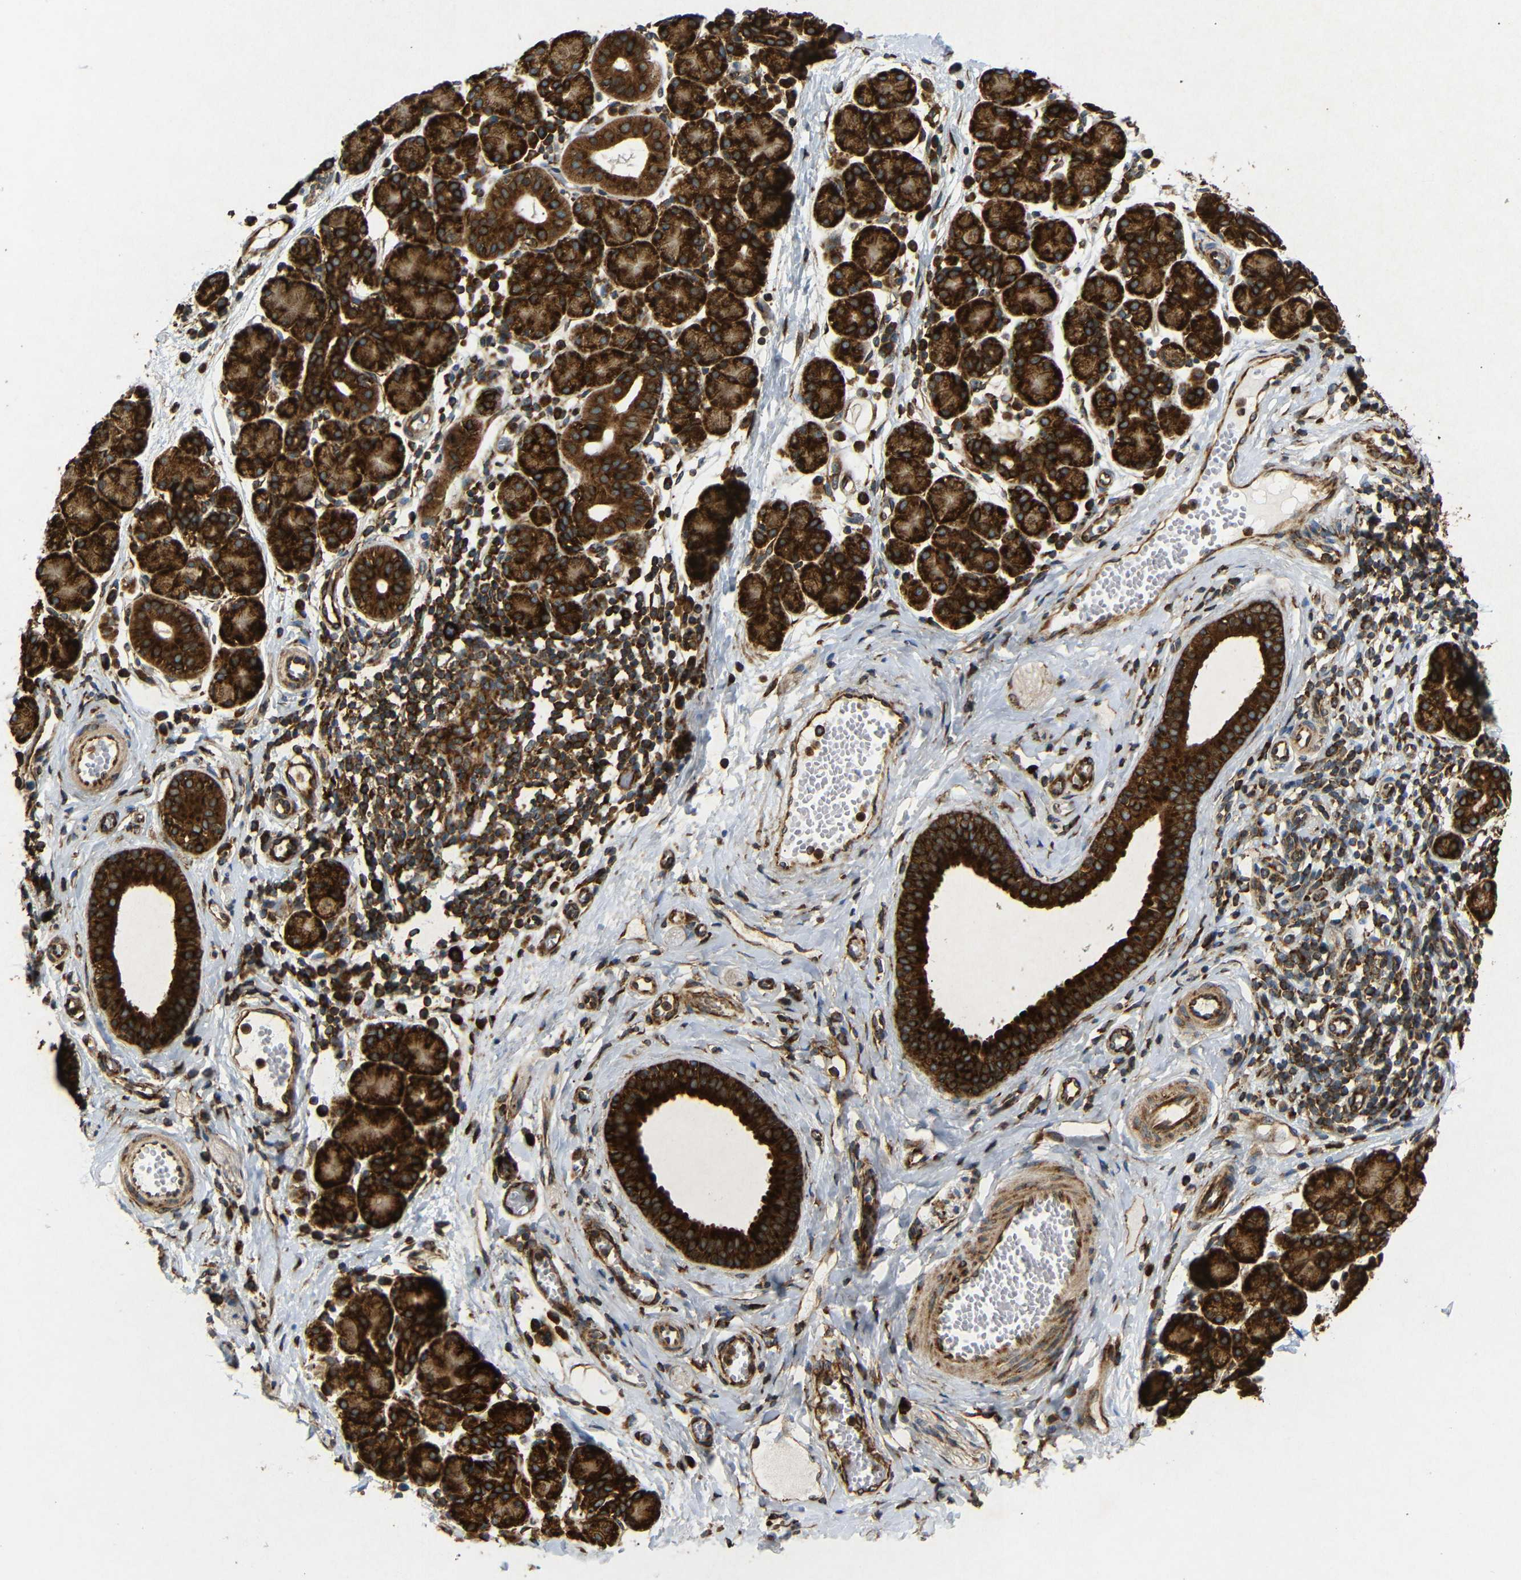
{"staining": {"intensity": "strong", "quantity": ">75%", "location": "cytoplasmic/membranous"}, "tissue": "salivary gland", "cell_type": "Glandular cells", "image_type": "normal", "snomed": [{"axis": "morphology", "description": "Normal tissue, NOS"}, {"axis": "morphology", "description": "Inflammation, NOS"}, {"axis": "topography", "description": "Lymph node"}, {"axis": "topography", "description": "Salivary gland"}], "caption": "The immunohistochemical stain labels strong cytoplasmic/membranous positivity in glandular cells of unremarkable salivary gland. The protein is stained brown, and the nuclei are stained in blue (DAB IHC with brightfield microscopy, high magnification).", "gene": "BTF3", "patient": {"sex": "male", "age": 3}}